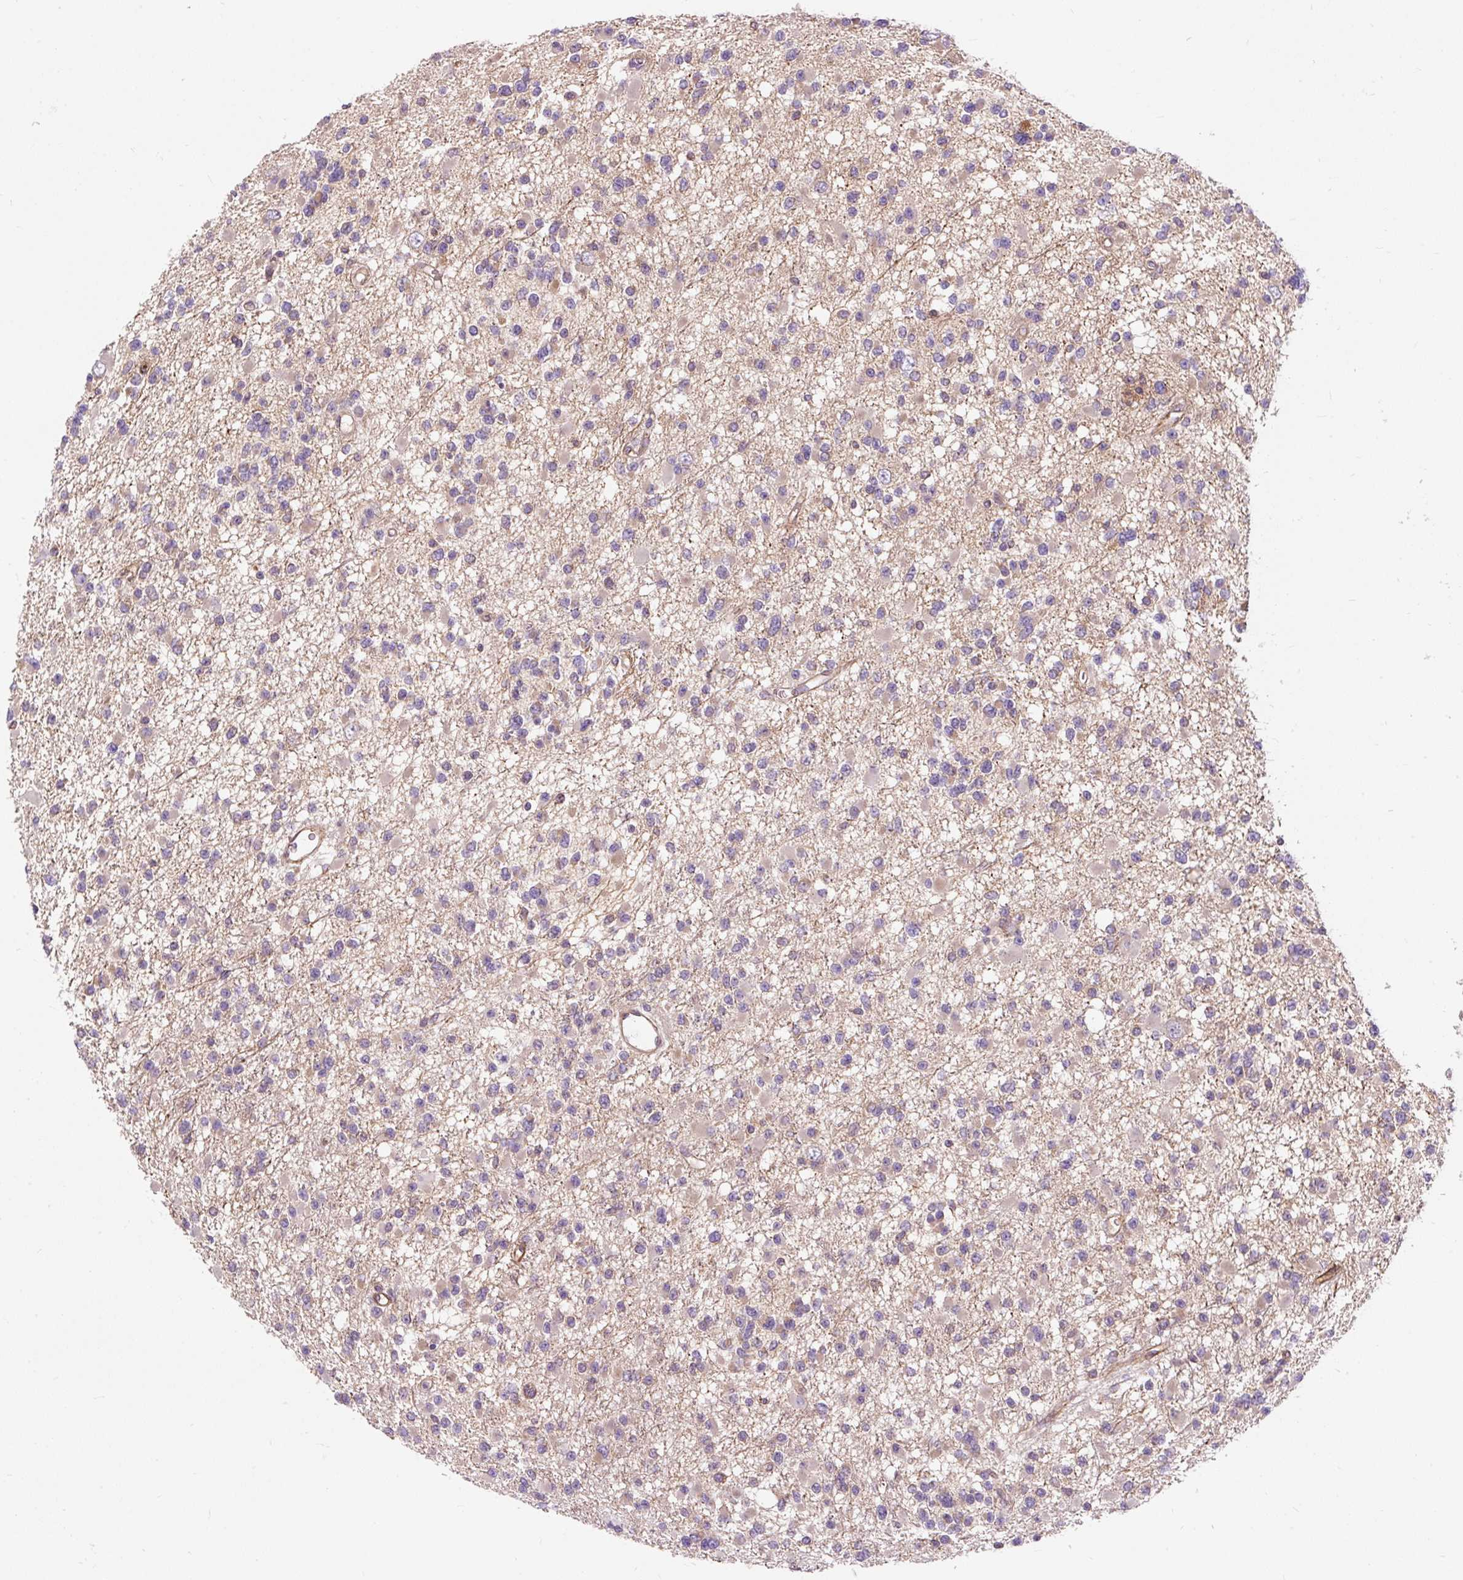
{"staining": {"intensity": "weak", "quantity": "<25%", "location": "cytoplasmic/membranous"}, "tissue": "glioma", "cell_type": "Tumor cells", "image_type": "cancer", "snomed": [{"axis": "morphology", "description": "Glioma, malignant, Low grade"}, {"axis": "topography", "description": "Brain"}], "caption": "Tumor cells show no significant expression in glioma.", "gene": "PCDHGB3", "patient": {"sex": "female", "age": 22}}